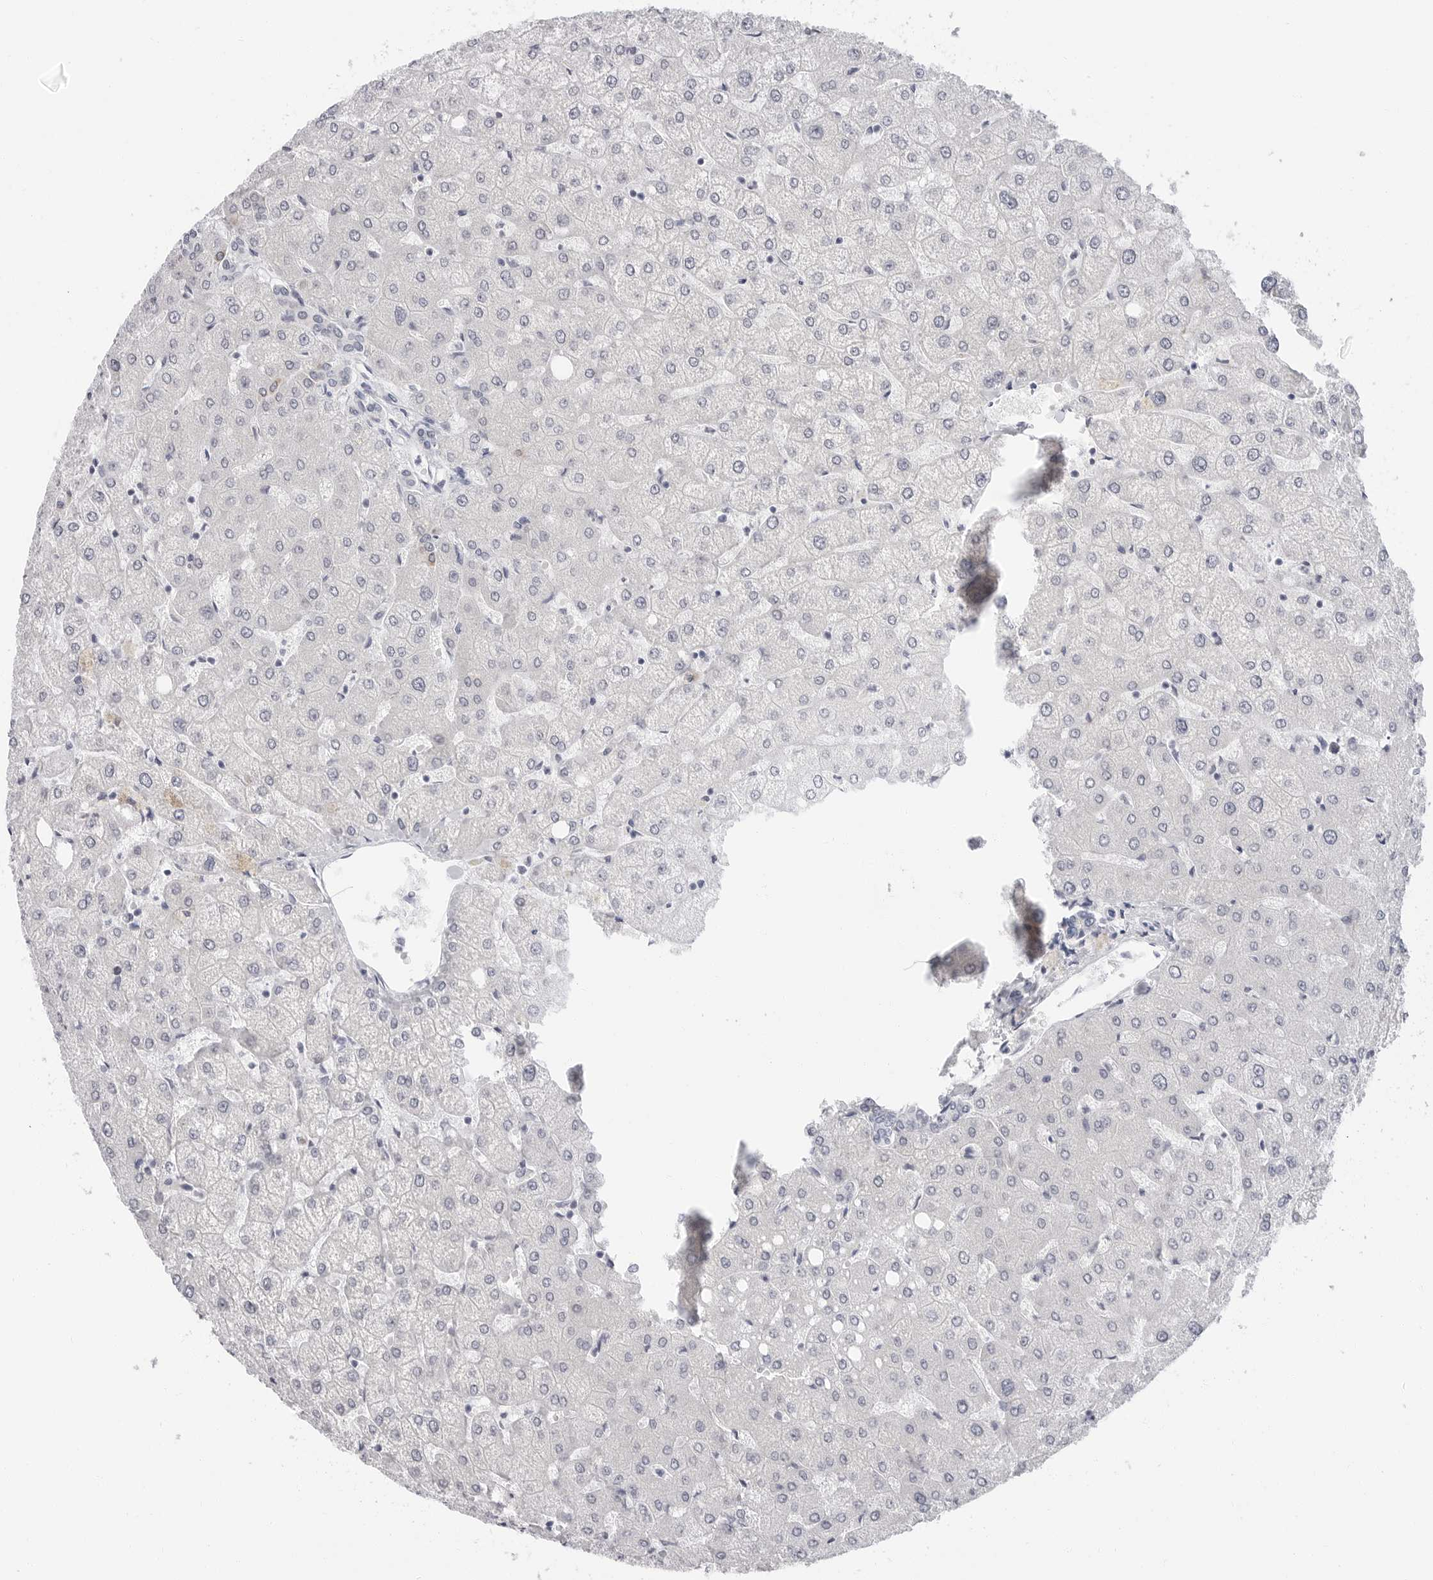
{"staining": {"intensity": "negative", "quantity": "none", "location": "none"}, "tissue": "liver", "cell_type": "Cholangiocytes", "image_type": "normal", "snomed": [{"axis": "morphology", "description": "Normal tissue, NOS"}, {"axis": "topography", "description": "Liver"}], "caption": "An immunohistochemistry photomicrograph of normal liver is shown. There is no staining in cholangiocytes of liver.", "gene": "ERICH3", "patient": {"sex": "female", "age": 54}}